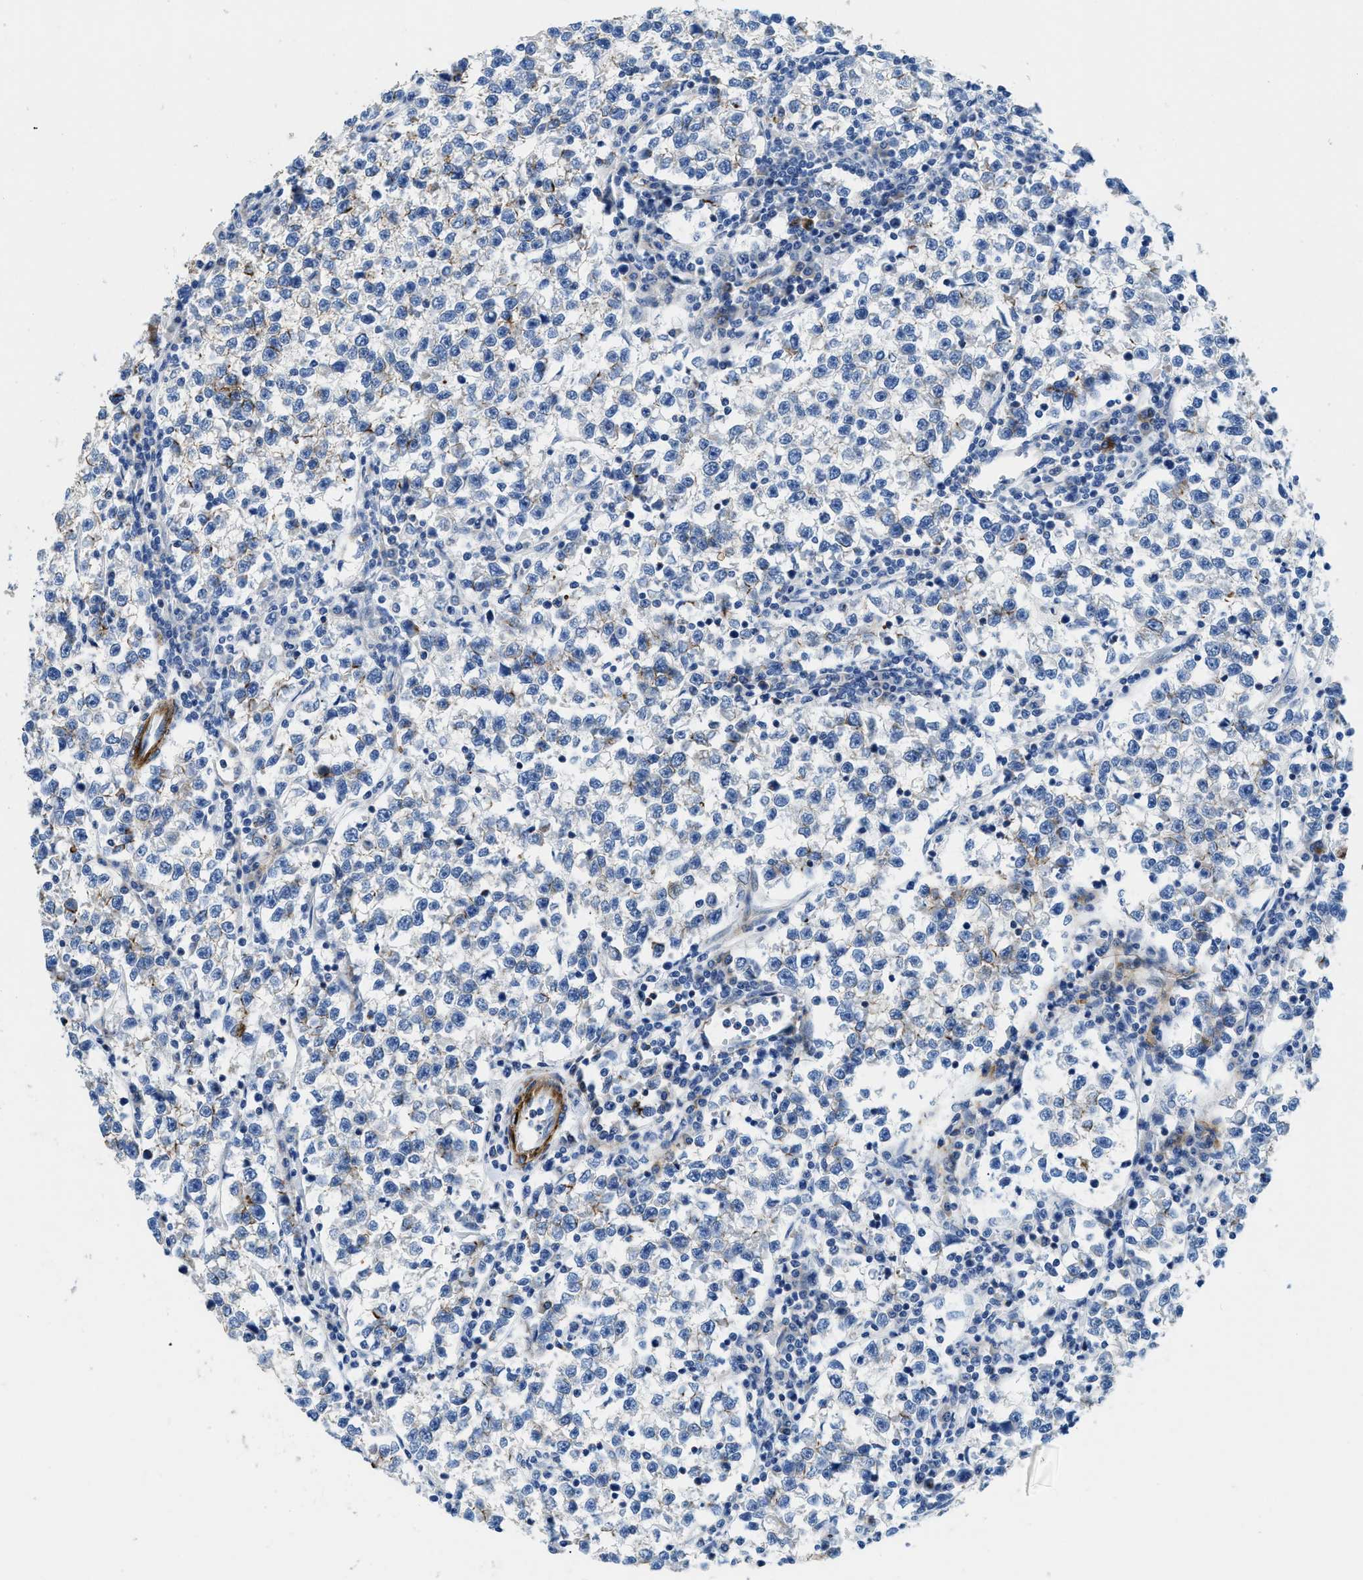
{"staining": {"intensity": "negative", "quantity": "none", "location": "none"}, "tissue": "testis cancer", "cell_type": "Tumor cells", "image_type": "cancer", "snomed": [{"axis": "morphology", "description": "Normal tissue, NOS"}, {"axis": "morphology", "description": "Seminoma, NOS"}, {"axis": "topography", "description": "Testis"}], "caption": "Protein analysis of seminoma (testis) exhibits no significant positivity in tumor cells.", "gene": "CUTA", "patient": {"sex": "male", "age": 43}}